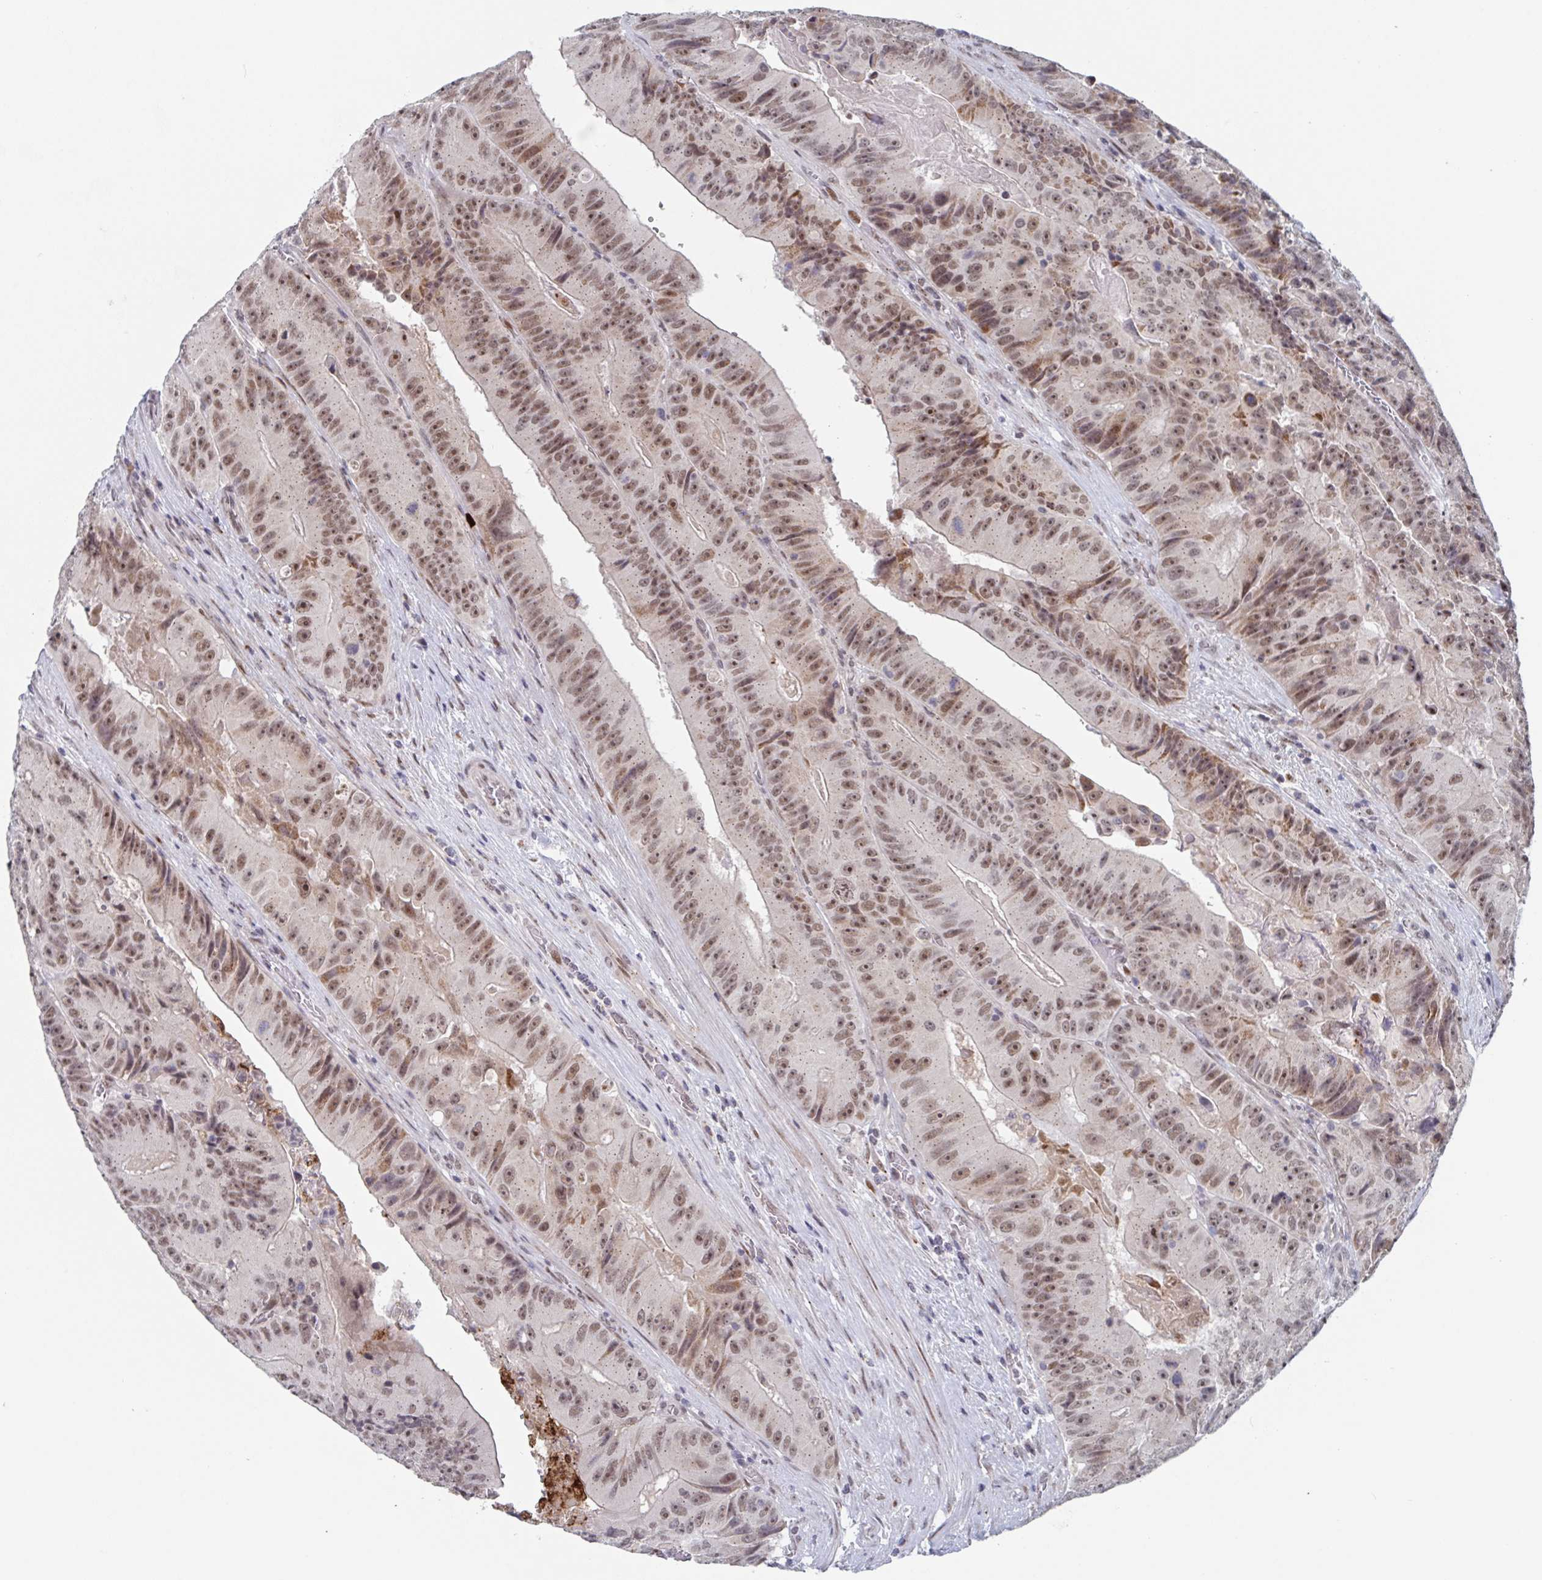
{"staining": {"intensity": "moderate", "quantity": ">75%", "location": "nuclear"}, "tissue": "colorectal cancer", "cell_type": "Tumor cells", "image_type": "cancer", "snomed": [{"axis": "morphology", "description": "Adenocarcinoma, NOS"}, {"axis": "topography", "description": "Colon"}], "caption": "High-power microscopy captured an immunohistochemistry photomicrograph of colorectal cancer, revealing moderate nuclear staining in about >75% of tumor cells.", "gene": "RNF212", "patient": {"sex": "female", "age": 86}}